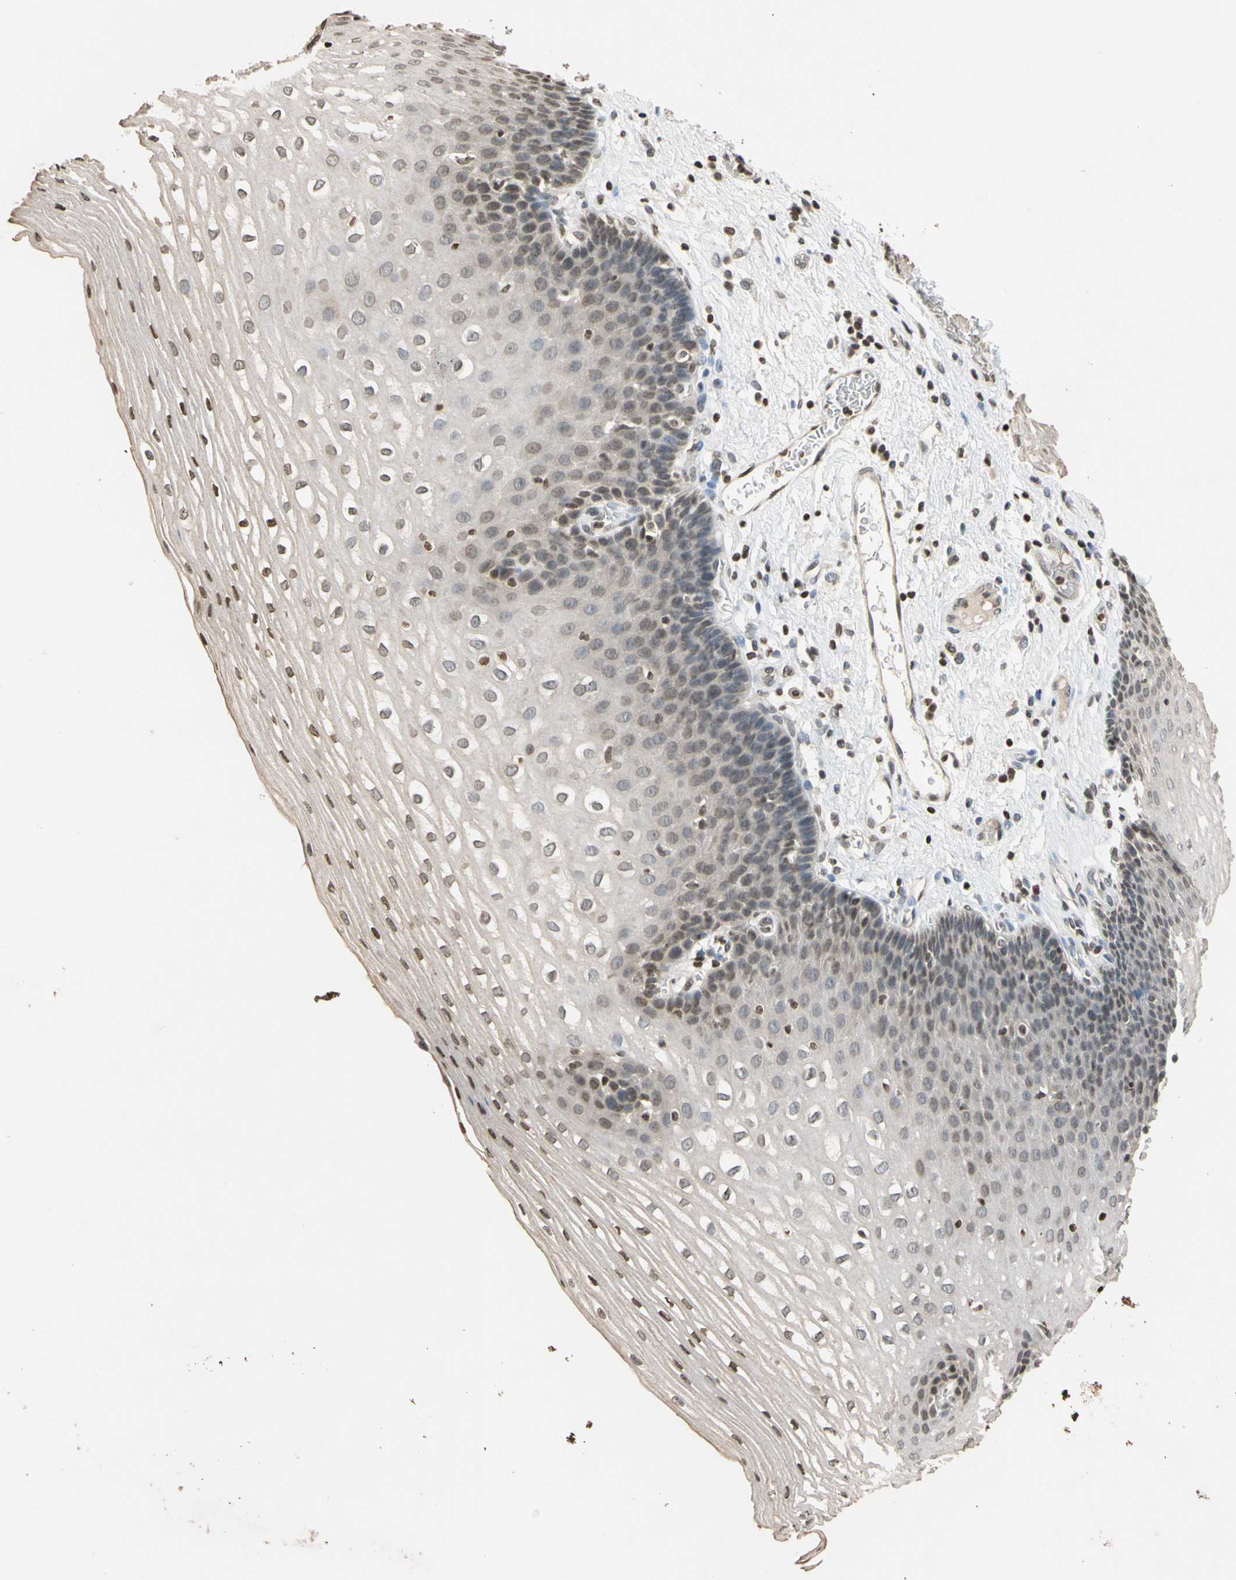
{"staining": {"intensity": "weak", "quantity": "25%-75%", "location": "cytoplasmic/membranous,nuclear"}, "tissue": "esophagus", "cell_type": "Squamous epithelial cells", "image_type": "normal", "snomed": [{"axis": "morphology", "description": "Normal tissue, NOS"}, {"axis": "topography", "description": "Esophagus"}], "caption": "Benign esophagus reveals weak cytoplasmic/membranous,nuclear positivity in about 25%-75% of squamous epithelial cells.", "gene": "GPX4", "patient": {"sex": "male", "age": 48}}